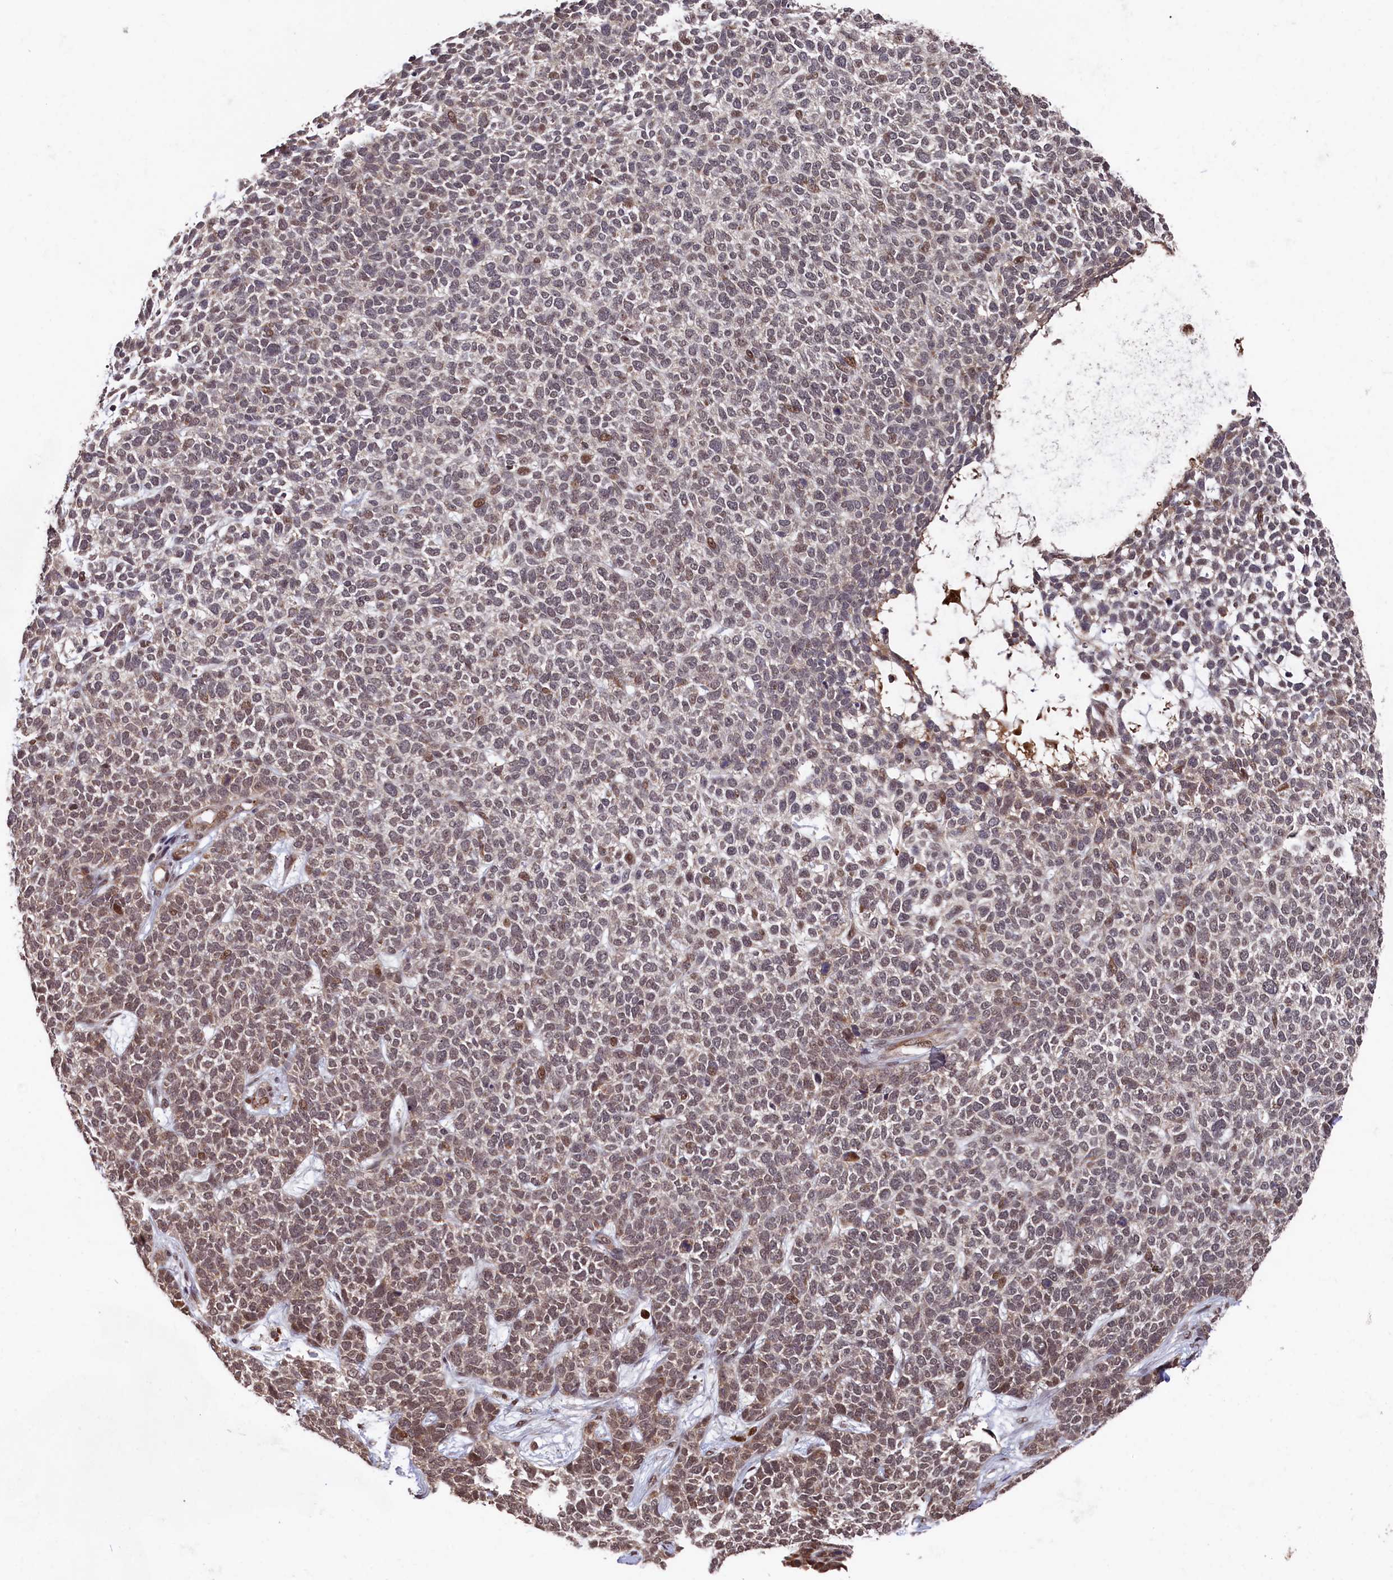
{"staining": {"intensity": "weak", "quantity": ">75%", "location": "cytoplasmic/membranous"}, "tissue": "skin cancer", "cell_type": "Tumor cells", "image_type": "cancer", "snomed": [{"axis": "morphology", "description": "Basal cell carcinoma"}, {"axis": "topography", "description": "Skin"}], "caption": "Human skin basal cell carcinoma stained with a protein marker displays weak staining in tumor cells.", "gene": "CLPX", "patient": {"sex": "female", "age": 84}}